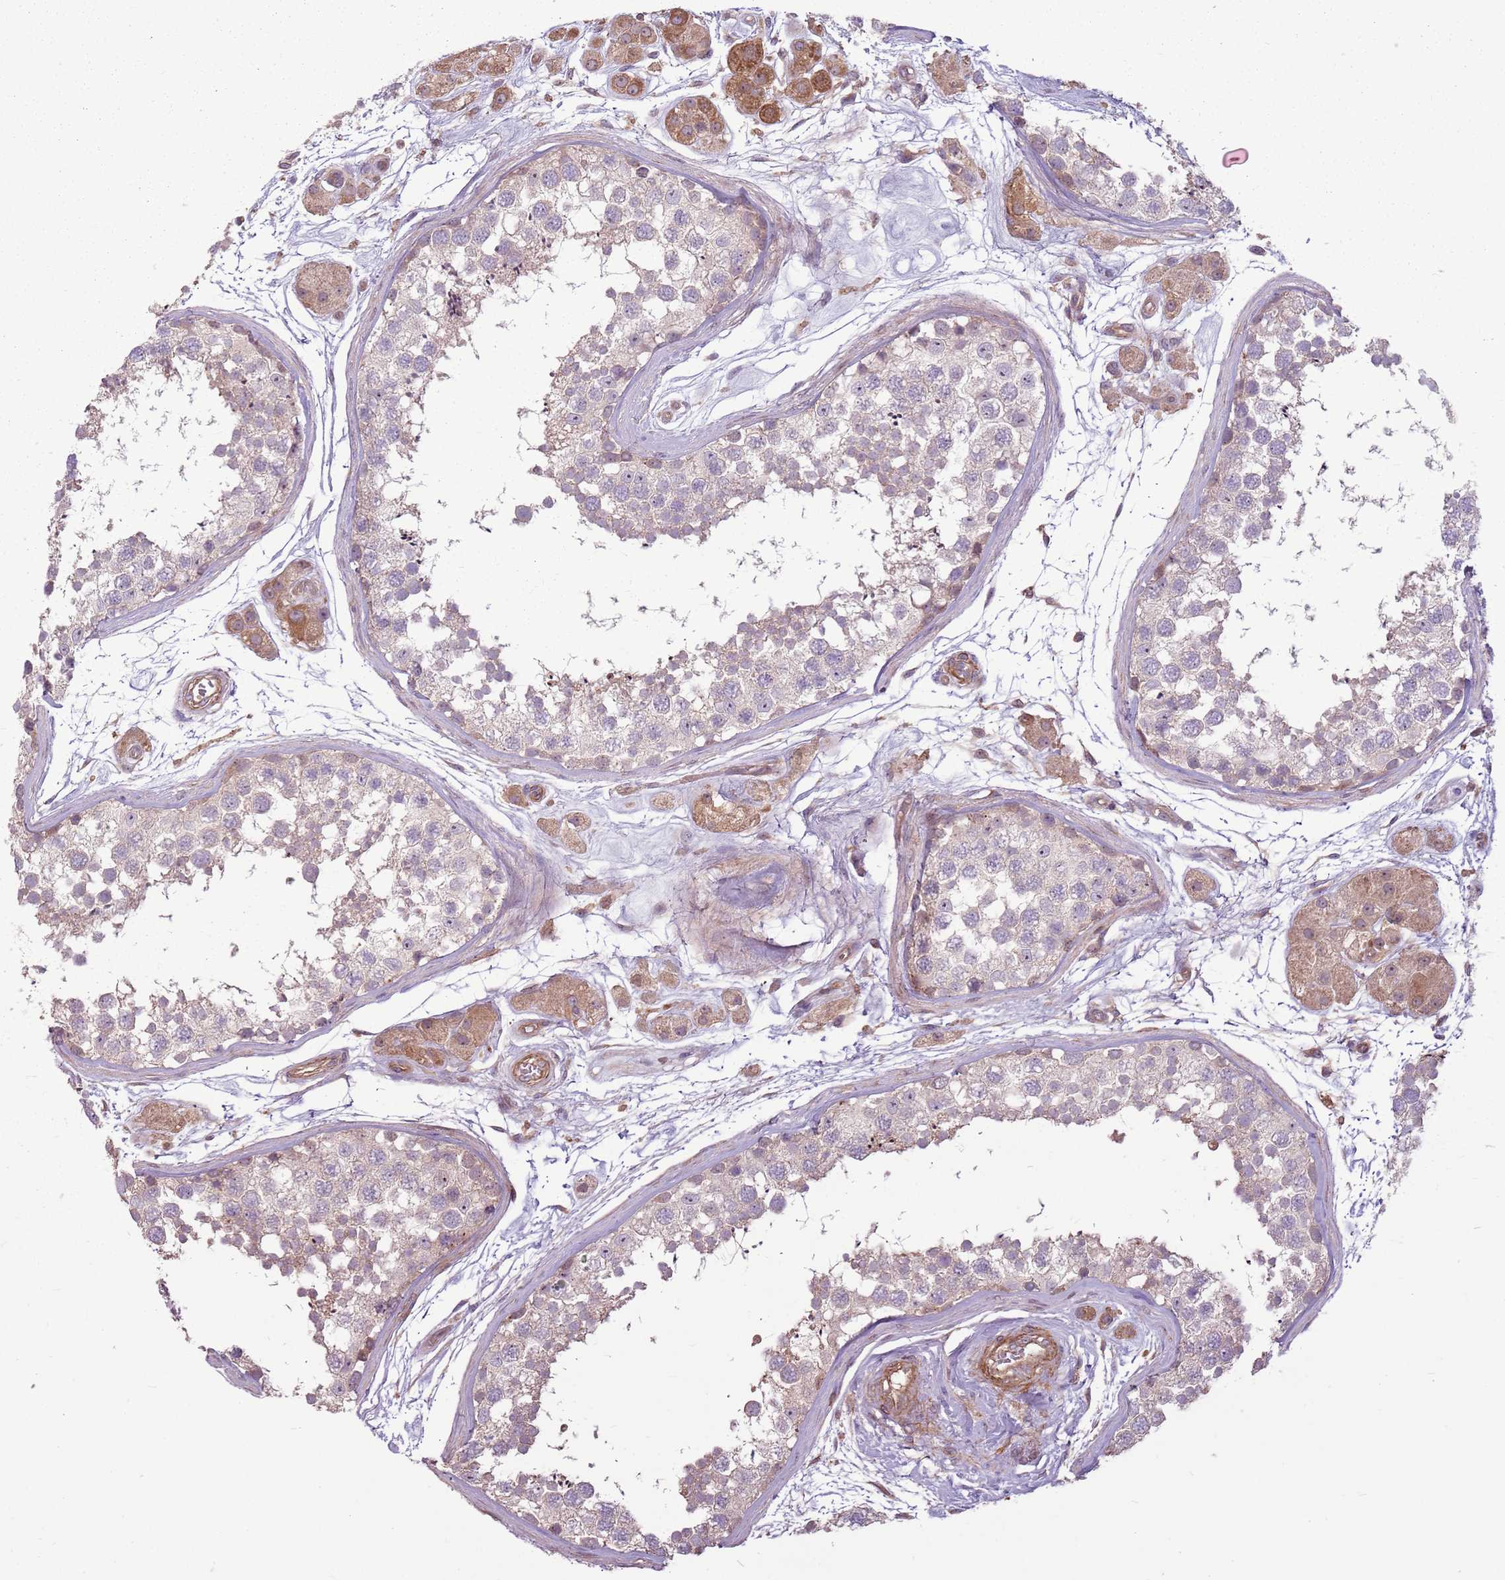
{"staining": {"intensity": "weak", "quantity": "25%-75%", "location": "cytoplasmic/membranous"}, "tissue": "testis", "cell_type": "Cells in seminiferous ducts", "image_type": "normal", "snomed": [{"axis": "morphology", "description": "Normal tissue, NOS"}, {"axis": "topography", "description": "Testis"}], "caption": "Immunohistochemical staining of normal human testis shows 25%-75% levels of weak cytoplasmic/membranous protein staining in approximately 25%-75% of cells in seminiferous ducts. The staining was performed using DAB (3,3'-diaminobenzidine) to visualize the protein expression in brown, while the nuclei were stained in blue with hematoxylin (Magnification: 20x).", "gene": "RPL21", "patient": {"sex": "male", "age": 56}}